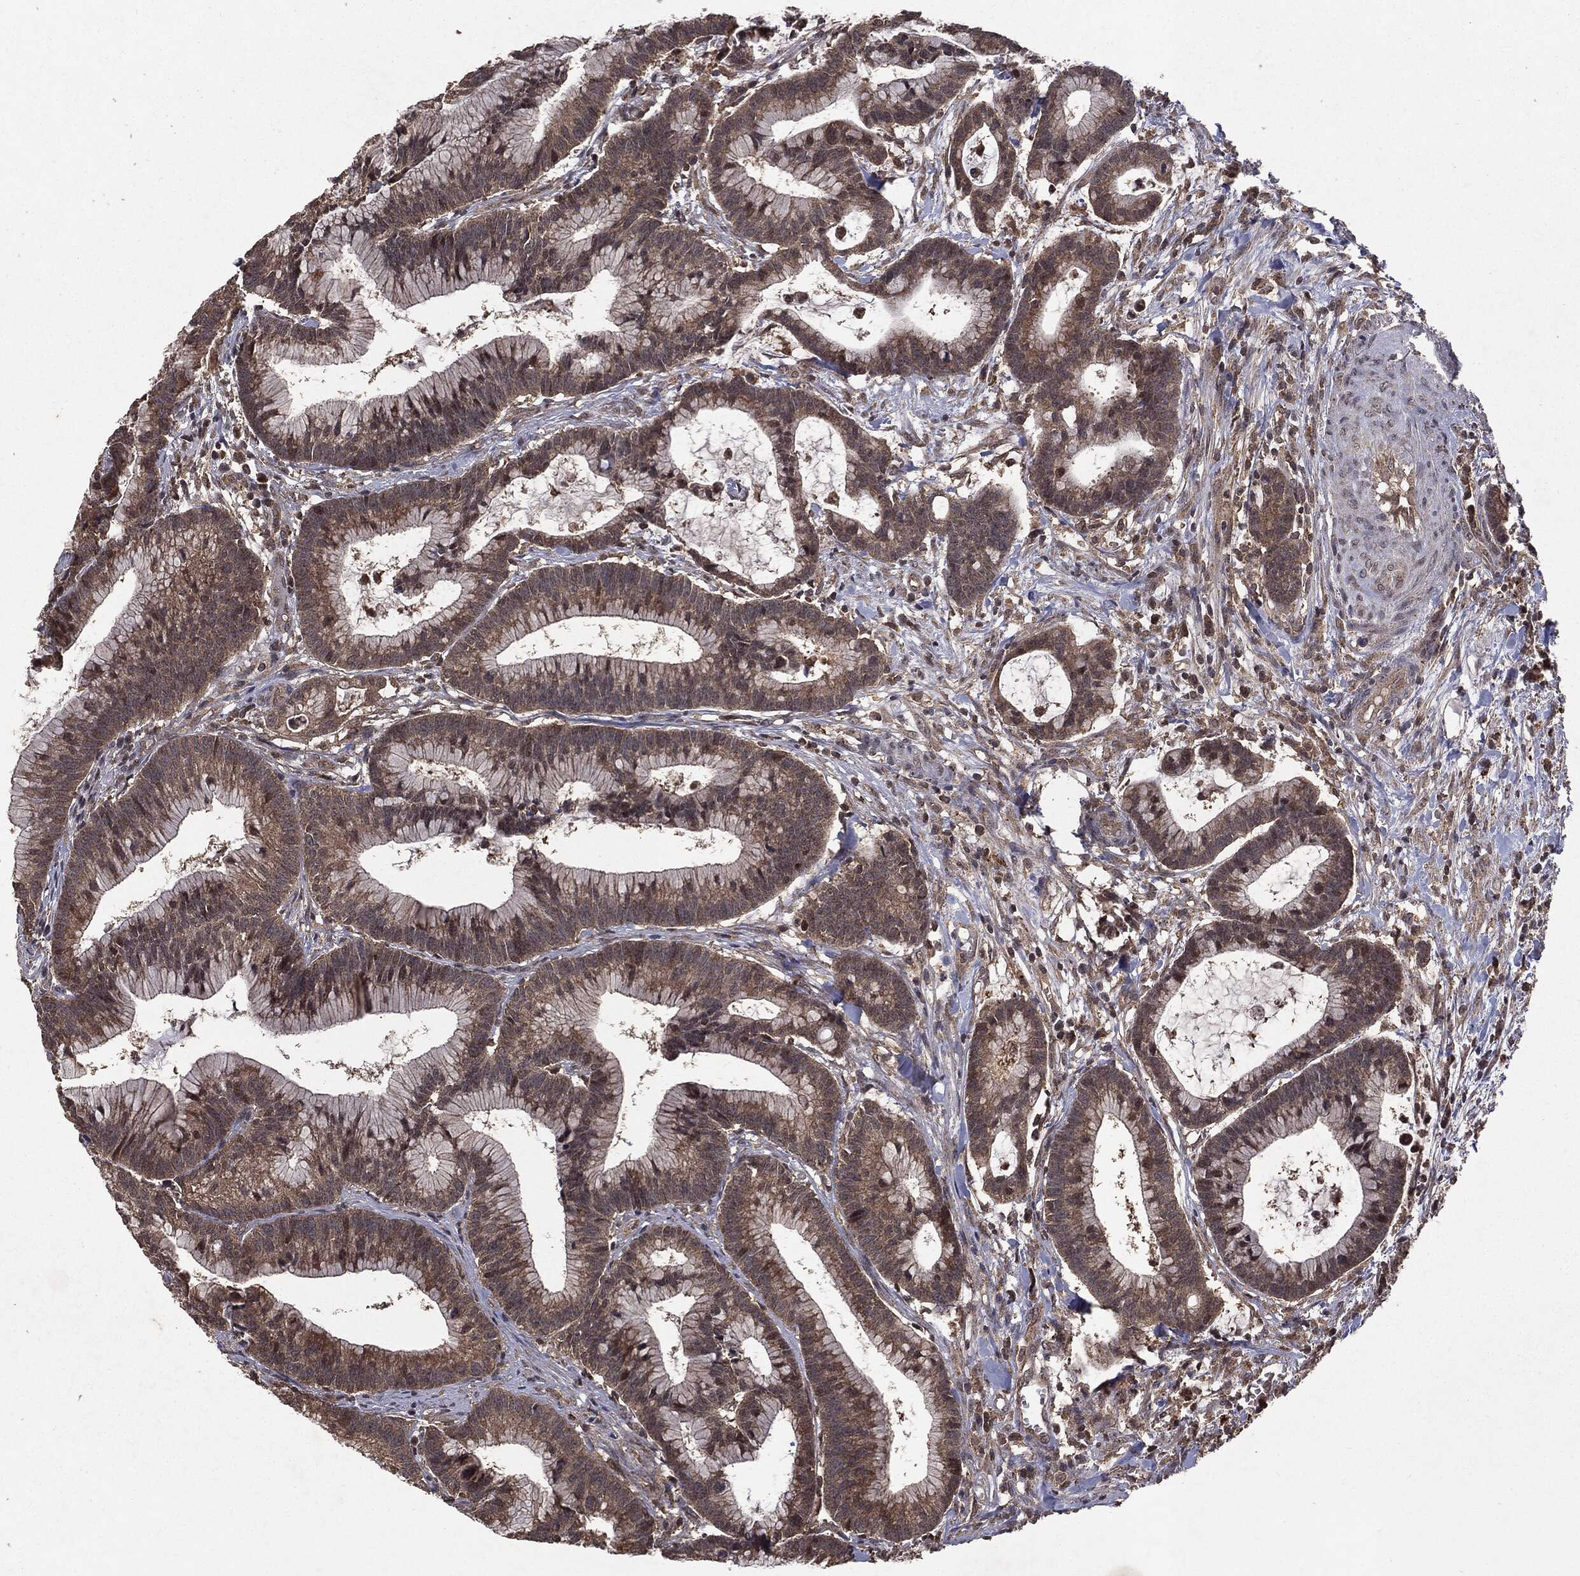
{"staining": {"intensity": "weak", "quantity": ">75%", "location": "cytoplasmic/membranous"}, "tissue": "colorectal cancer", "cell_type": "Tumor cells", "image_type": "cancer", "snomed": [{"axis": "morphology", "description": "Adenocarcinoma, NOS"}, {"axis": "topography", "description": "Colon"}], "caption": "Brown immunohistochemical staining in colorectal cancer (adenocarcinoma) exhibits weak cytoplasmic/membranous staining in approximately >75% of tumor cells. (Brightfield microscopy of DAB IHC at high magnification).", "gene": "MTOR", "patient": {"sex": "female", "age": 78}}